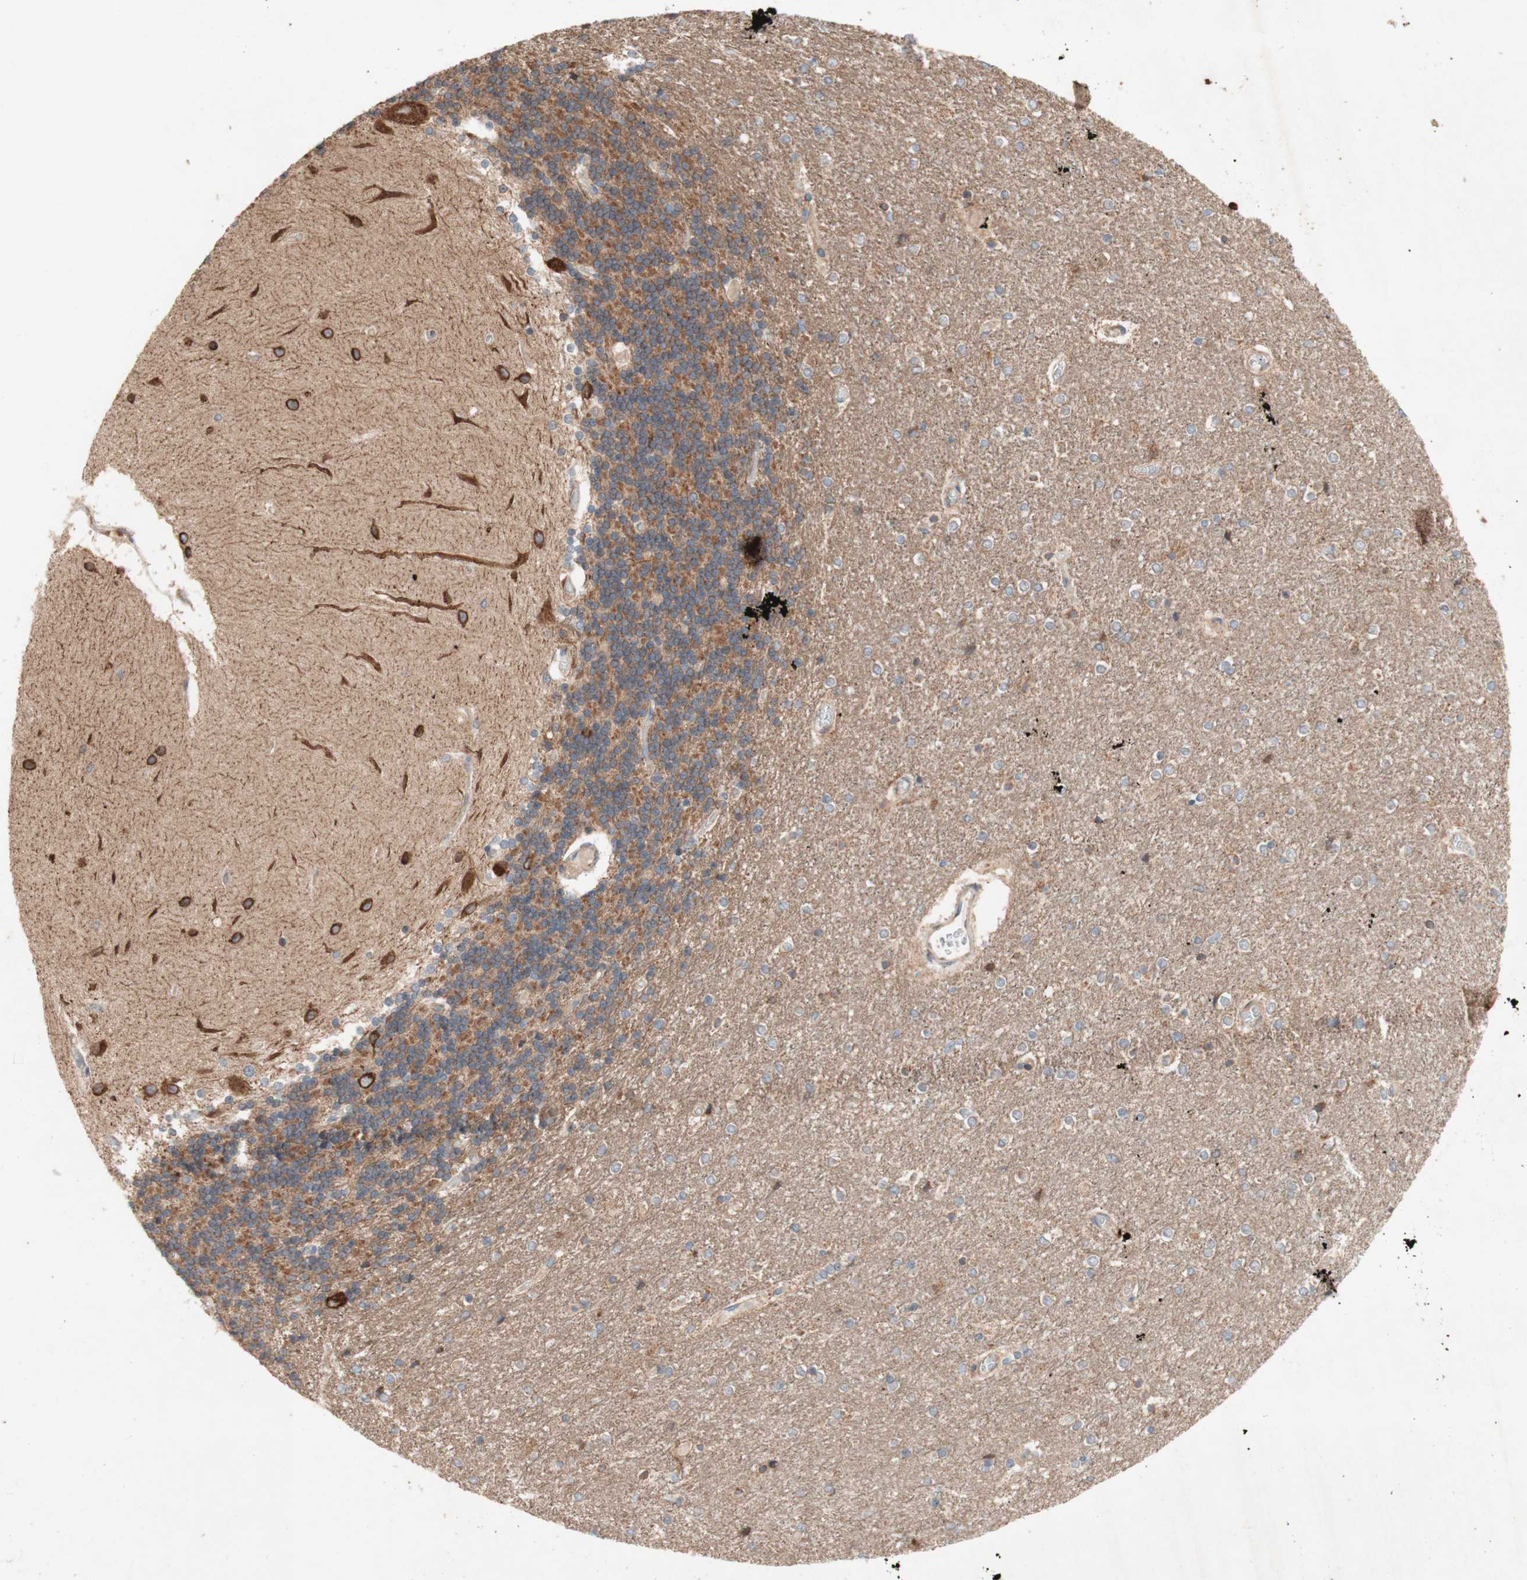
{"staining": {"intensity": "moderate", "quantity": "25%-75%", "location": "cytoplasmic/membranous"}, "tissue": "cerebellum", "cell_type": "Cells in granular layer", "image_type": "normal", "snomed": [{"axis": "morphology", "description": "Normal tissue, NOS"}, {"axis": "topography", "description": "Cerebellum"}], "caption": "This is a histology image of immunohistochemistry staining of unremarkable cerebellum, which shows moderate staining in the cytoplasmic/membranous of cells in granular layer.", "gene": "SOCS2", "patient": {"sex": "female", "age": 54}}